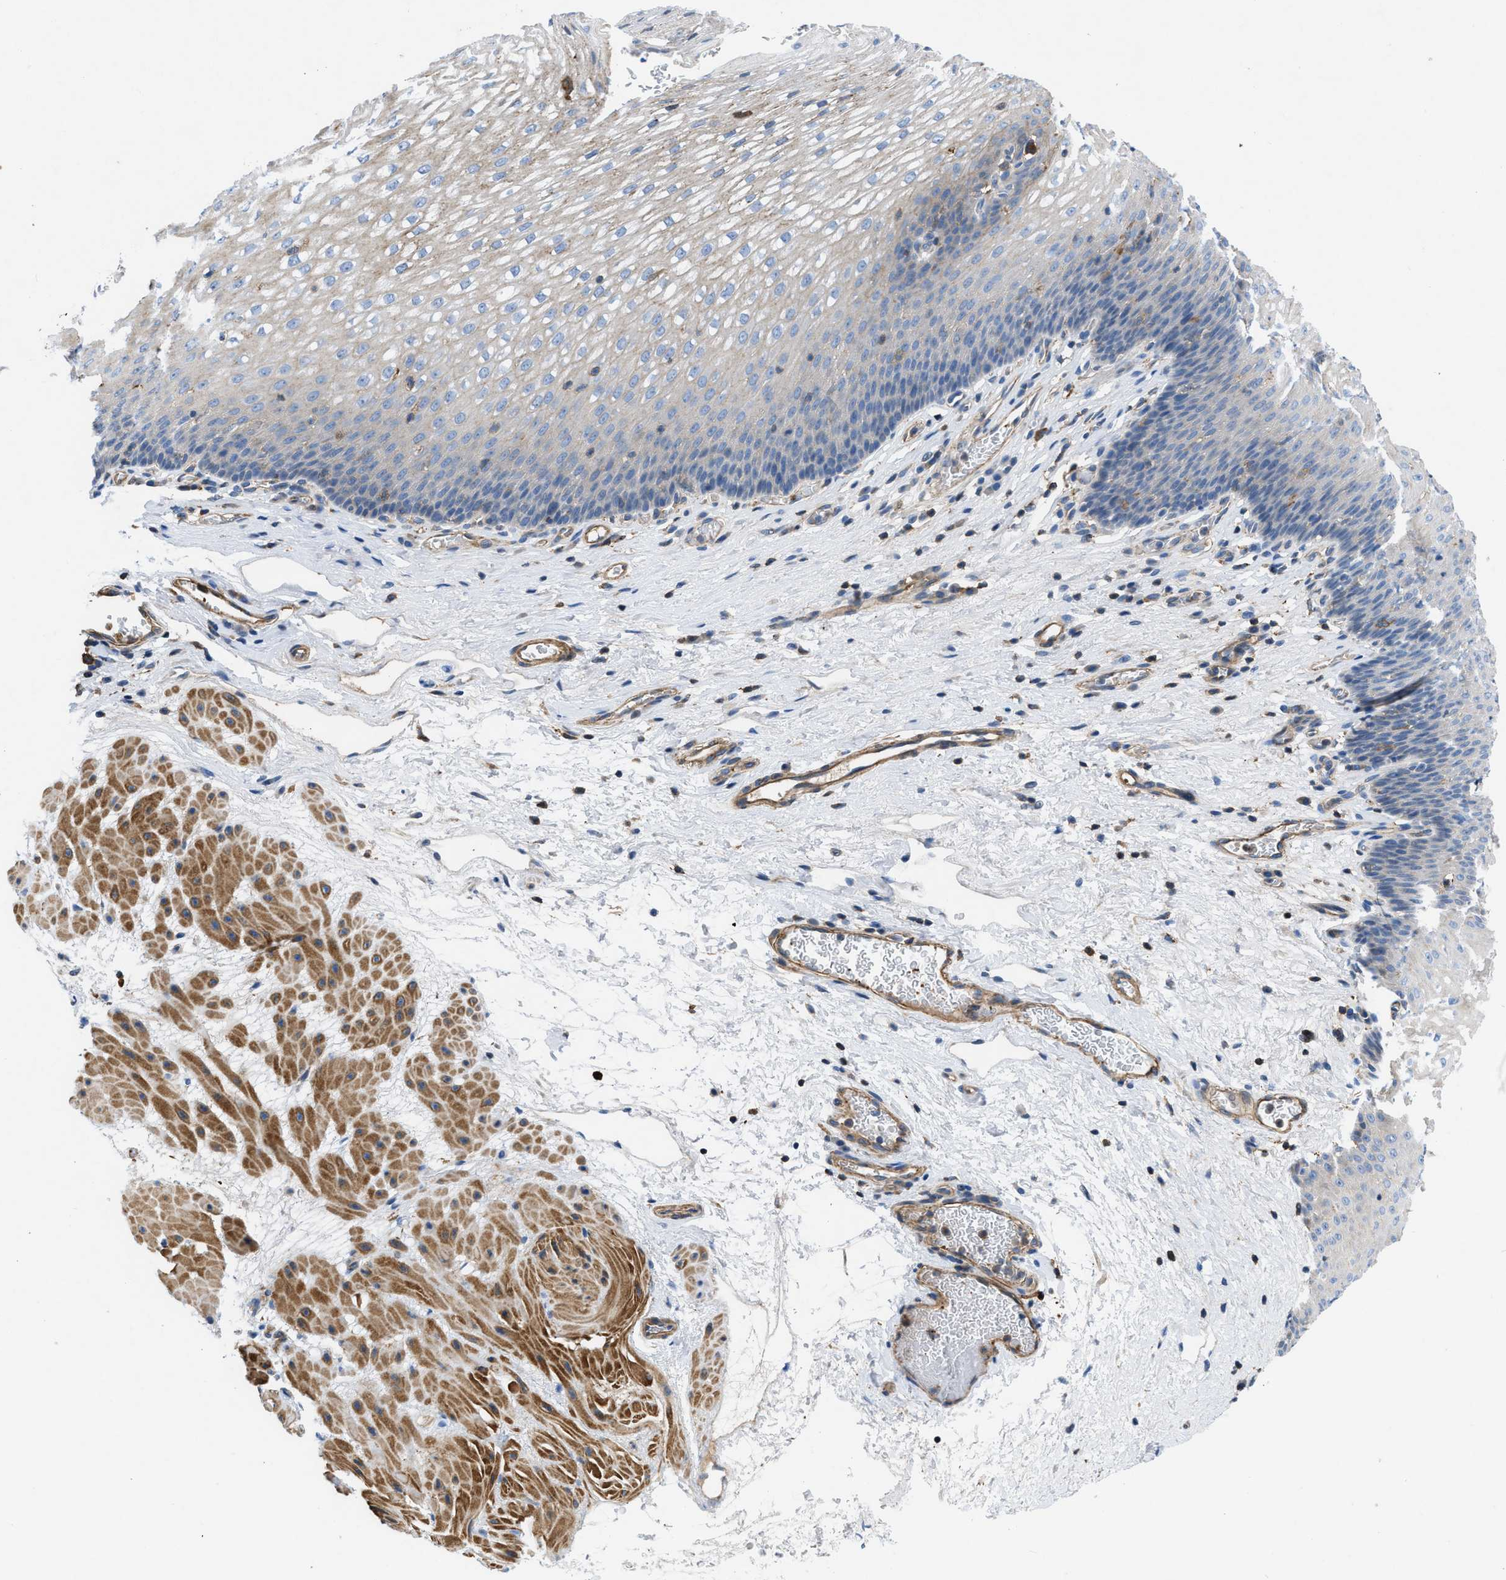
{"staining": {"intensity": "weak", "quantity": "<25%", "location": "cytoplasmic/membranous"}, "tissue": "esophagus", "cell_type": "Squamous epithelial cells", "image_type": "normal", "snomed": [{"axis": "morphology", "description": "Normal tissue, NOS"}, {"axis": "topography", "description": "Esophagus"}], "caption": "IHC histopathology image of normal esophagus: esophagus stained with DAB reveals no significant protein expression in squamous epithelial cells. The staining was performed using DAB to visualize the protein expression in brown, while the nuclei were stained in blue with hematoxylin (Magnification: 20x).", "gene": "ATP6V0D1", "patient": {"sex": "male", "age": 48}}